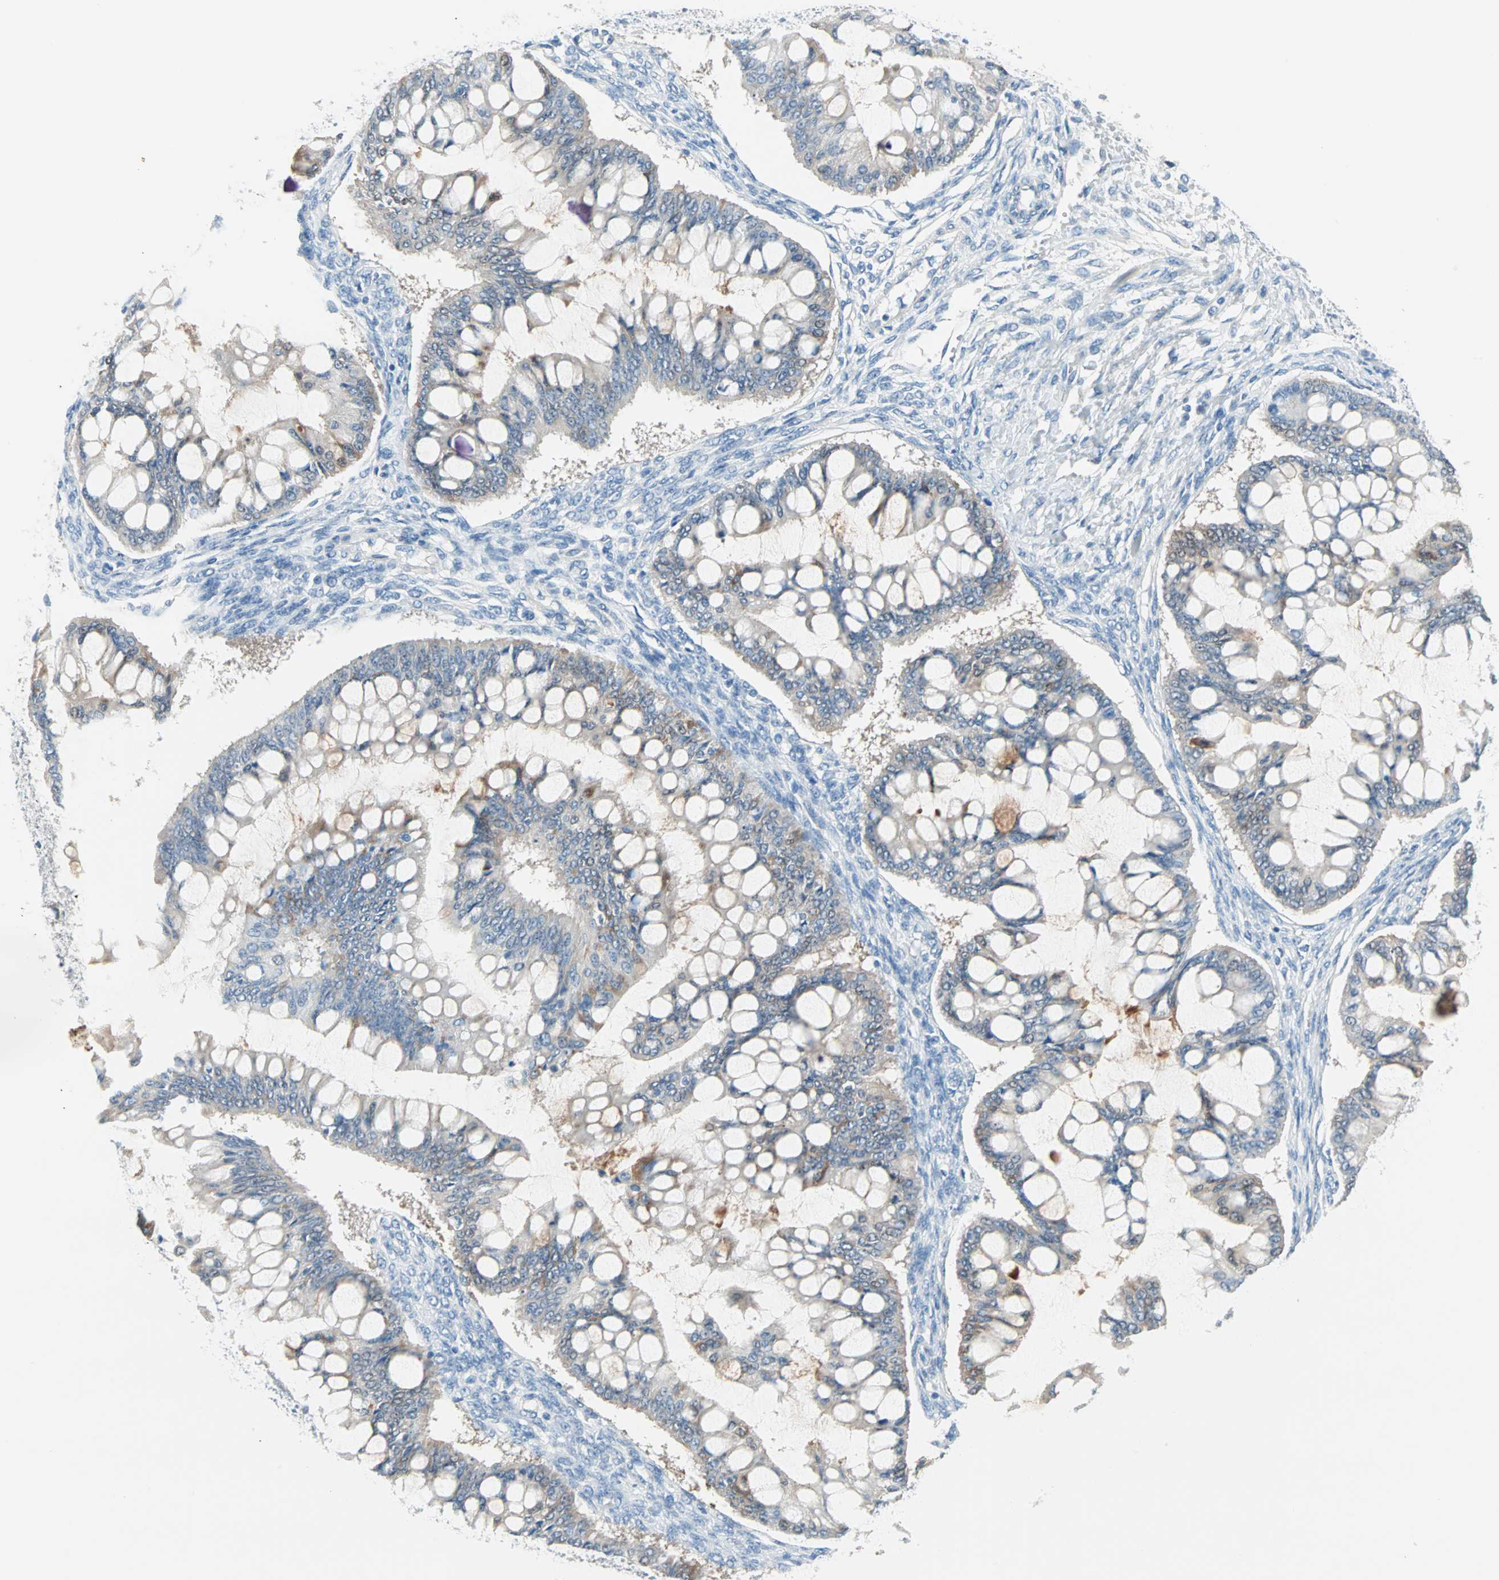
{"staining": {"intensity": "negative", "quantity": "none", "location": "none"}, "tissue": "ovarian cancer", "cell_type": "Tumor cells", "image_type": "cancer", "snomed": [{"axis": "morphology", "description": "Cystadenocarcinoma, mucinous, NOS"}, {"axis": "topography", "description": "Ovary"}], "caption": "Protein analysis of mucinous cystadenocarcinoma (ovarian) shows no significant staining in tumor cells. (Stains: DAB (3,3'-diaminobenzidine) immunohistochemistry with hematoxylin counter stain, Microscopy: brightfield microscopy at high magnification).", "gene": "SULT1C2", "patient": {"sex": "female", "age": 73}}